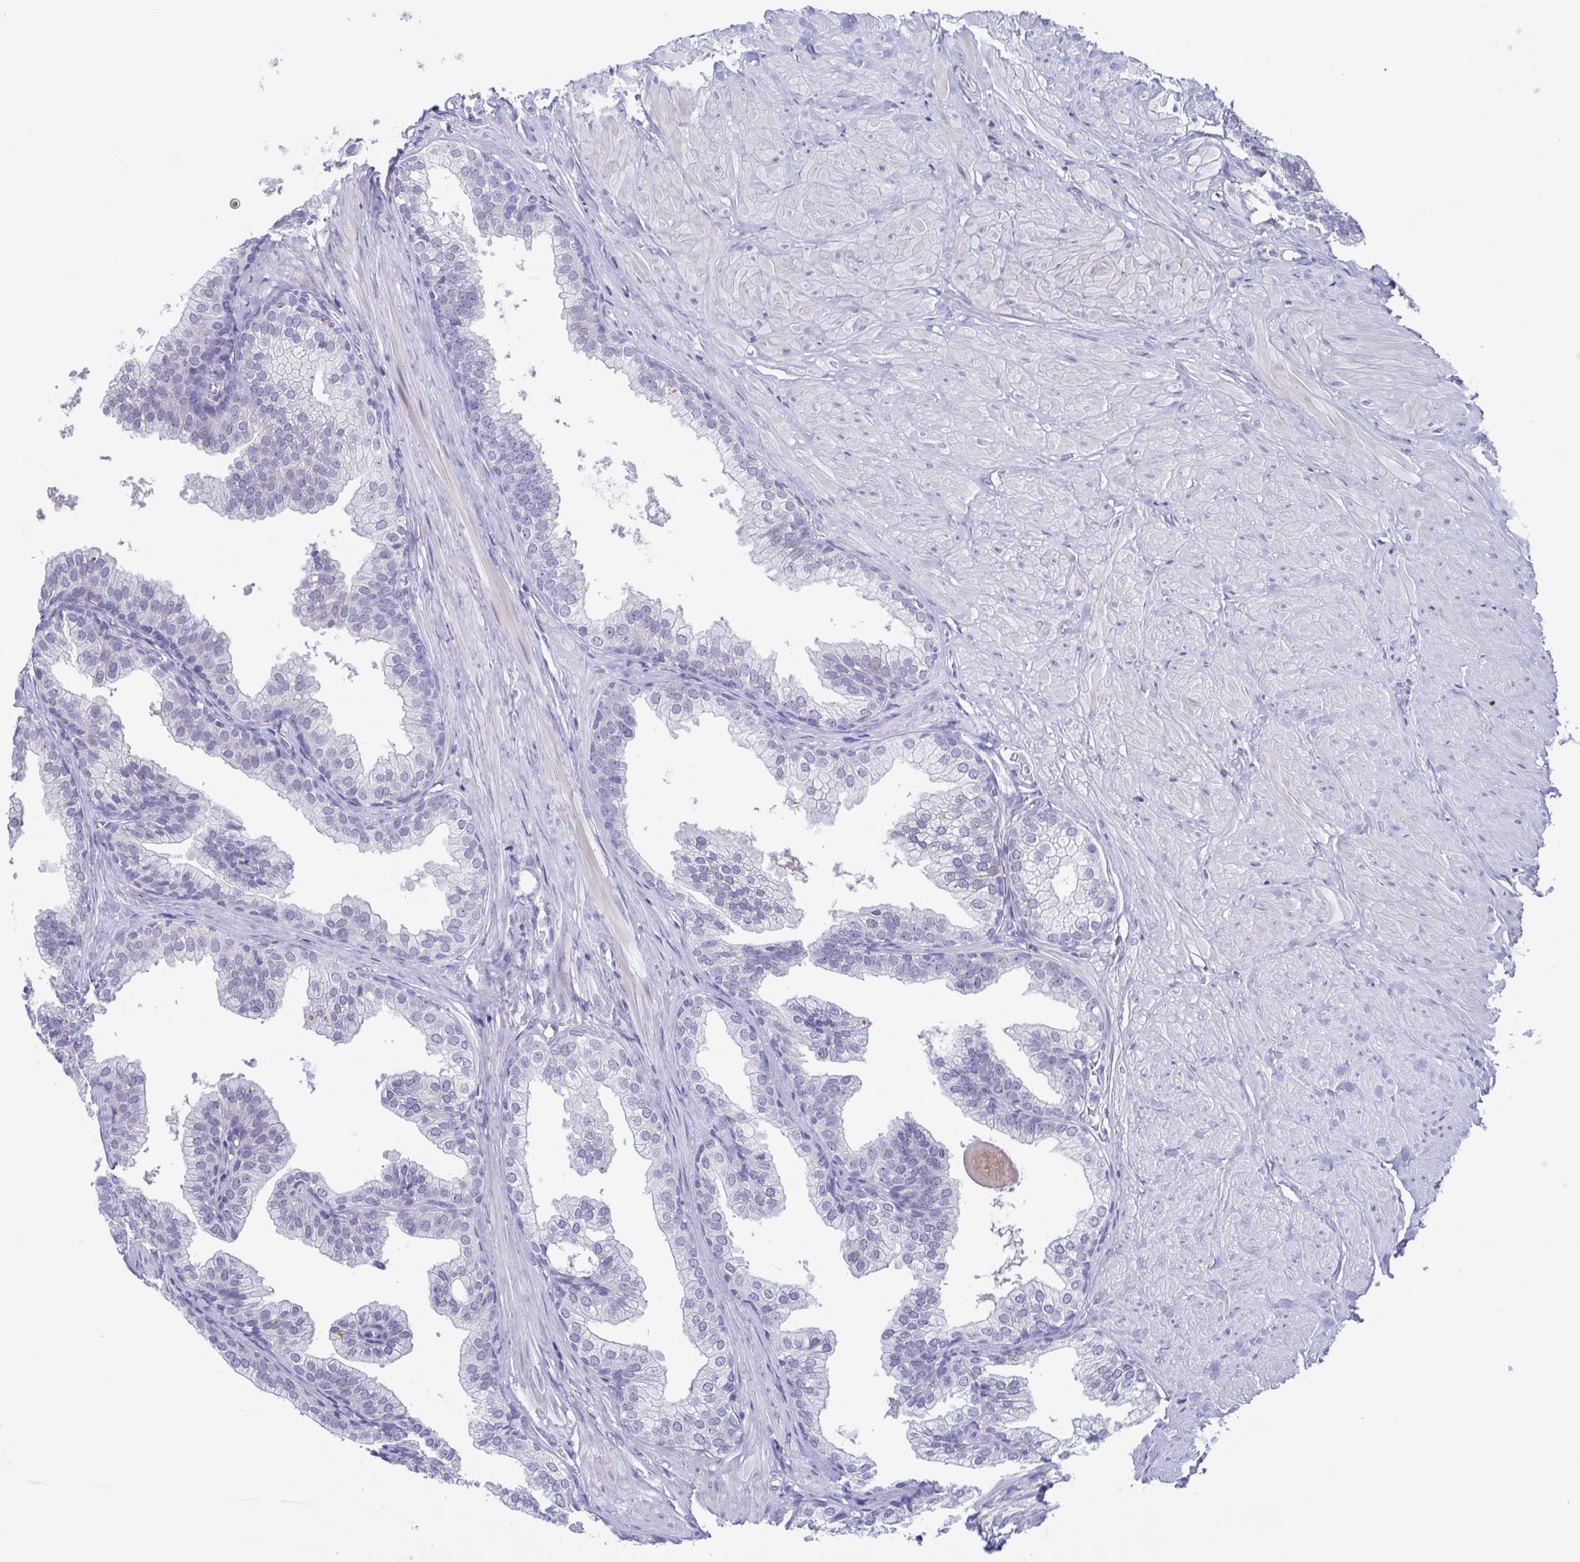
{"staining": {"intensity": "negative", "quantity": "none", "location": "none"}, "tissue": "prostate", "cell_type": "Glandular cells", "image_type": "normal", "snomed": [{"axis": "morphology", "description": "Normal tissue, NOS"}, {"axis": "topography", "description": "Prostate"}, {"axis": "topography", "description": "Peripheral nerve tissue"}], "caption": "Micrograph shows no significant protein expression in glandular cells of normal prostate.", "gene": "PERM1", "patient": {"sex": "male", "age": 55}}